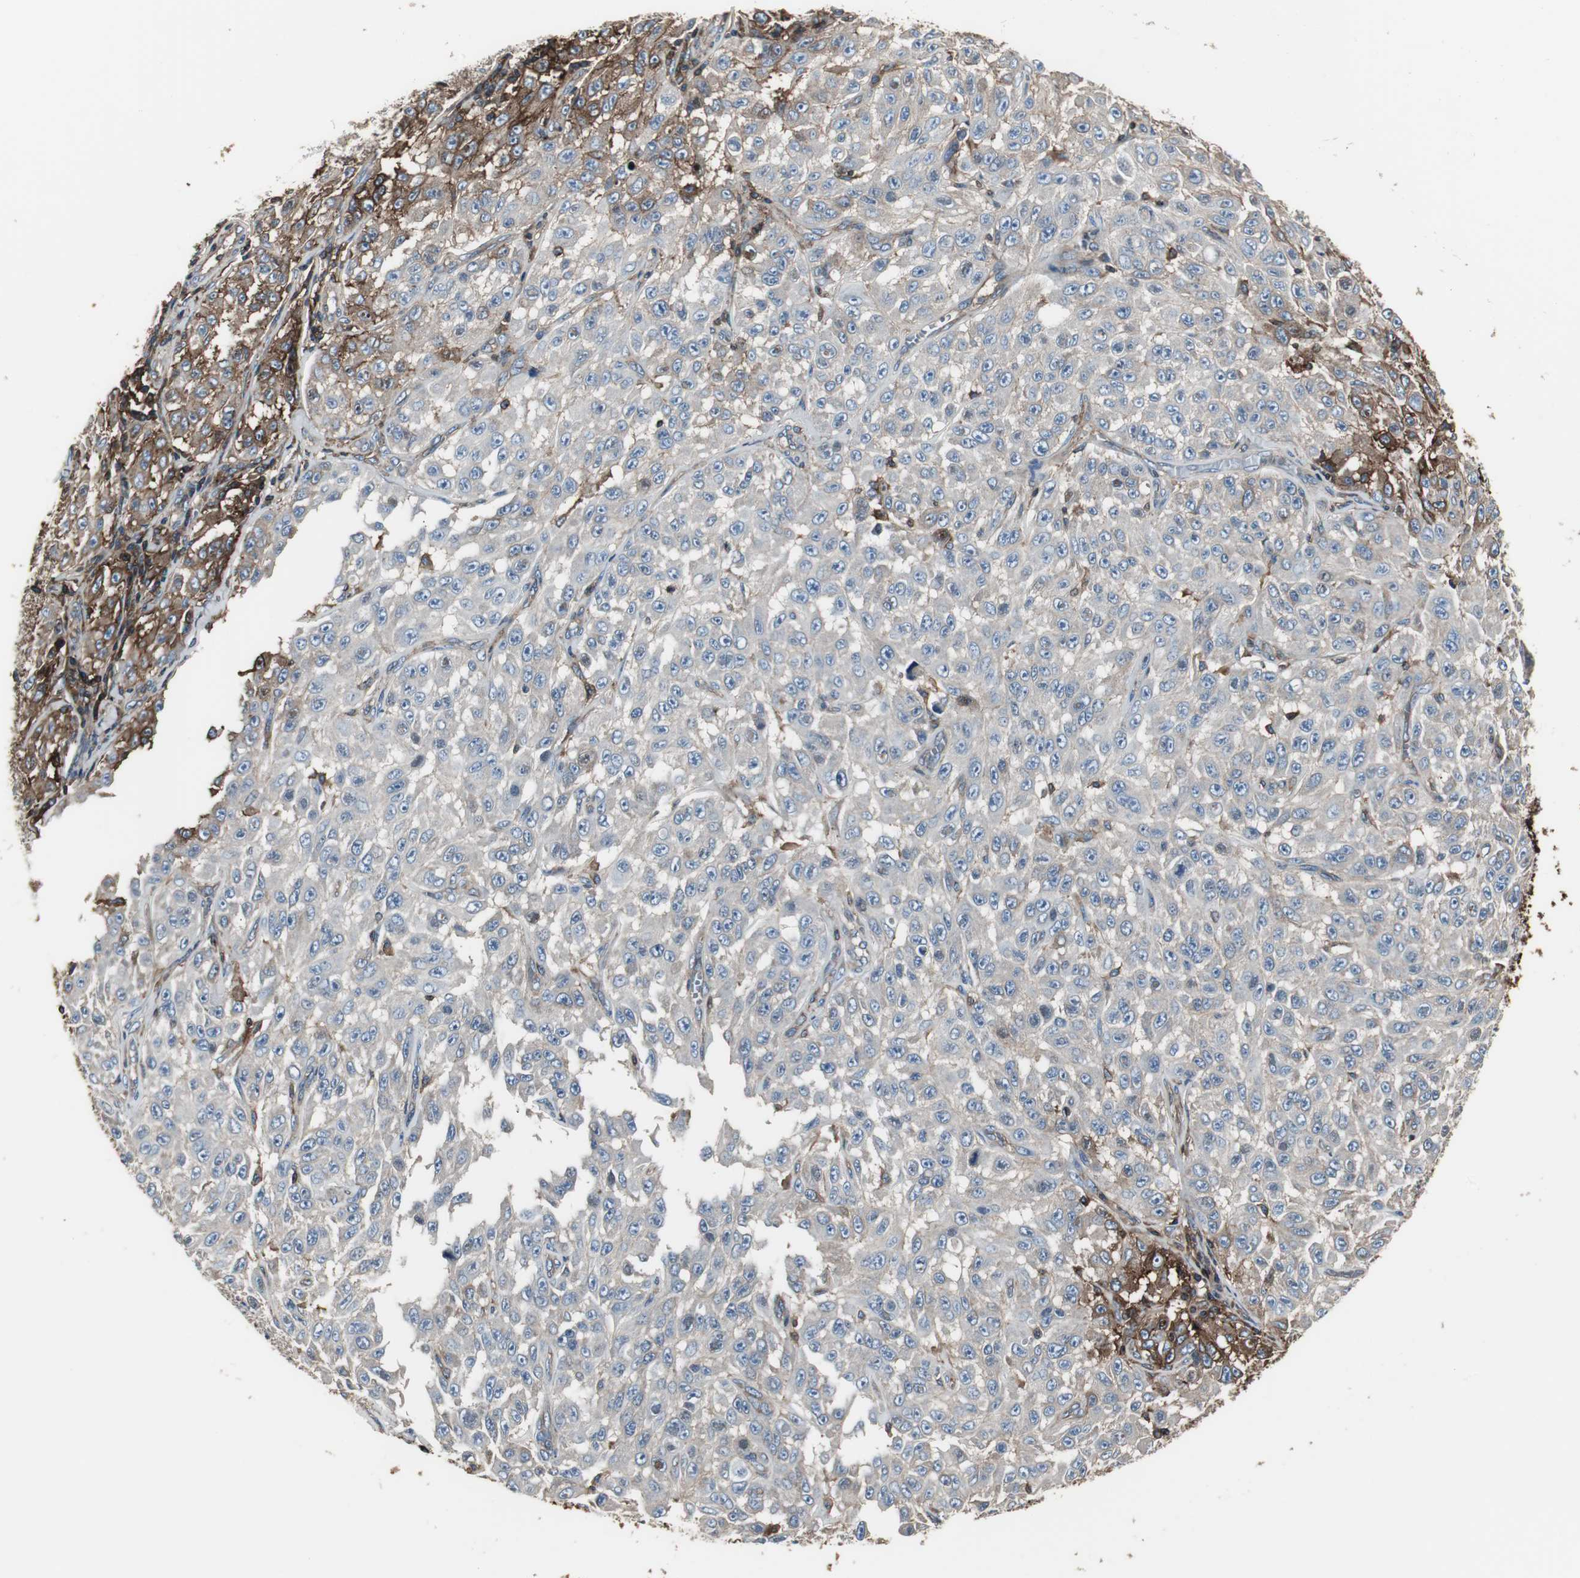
{"staining": {"intensity": "strong", "quantity": "25%-75%", "location": "cytoplasmic/membranous"}, "tissue": "melanoma", "cell_type": "Tumor cells", "image_type": "cancer", "snomed": [{"axis": "morphology", "description": "Malignant melanoma, NOS"}, {"axis": "topography", "description": "Skin"}], "caption": "Malignant melanoma was stained to show a protein in brown. There is high levels of strong cytoplasmic/membranous expression in approximately 25%-75% of tumor cells.", "gene": "B2M", "patient": {"sex": "male", "age": 30}}